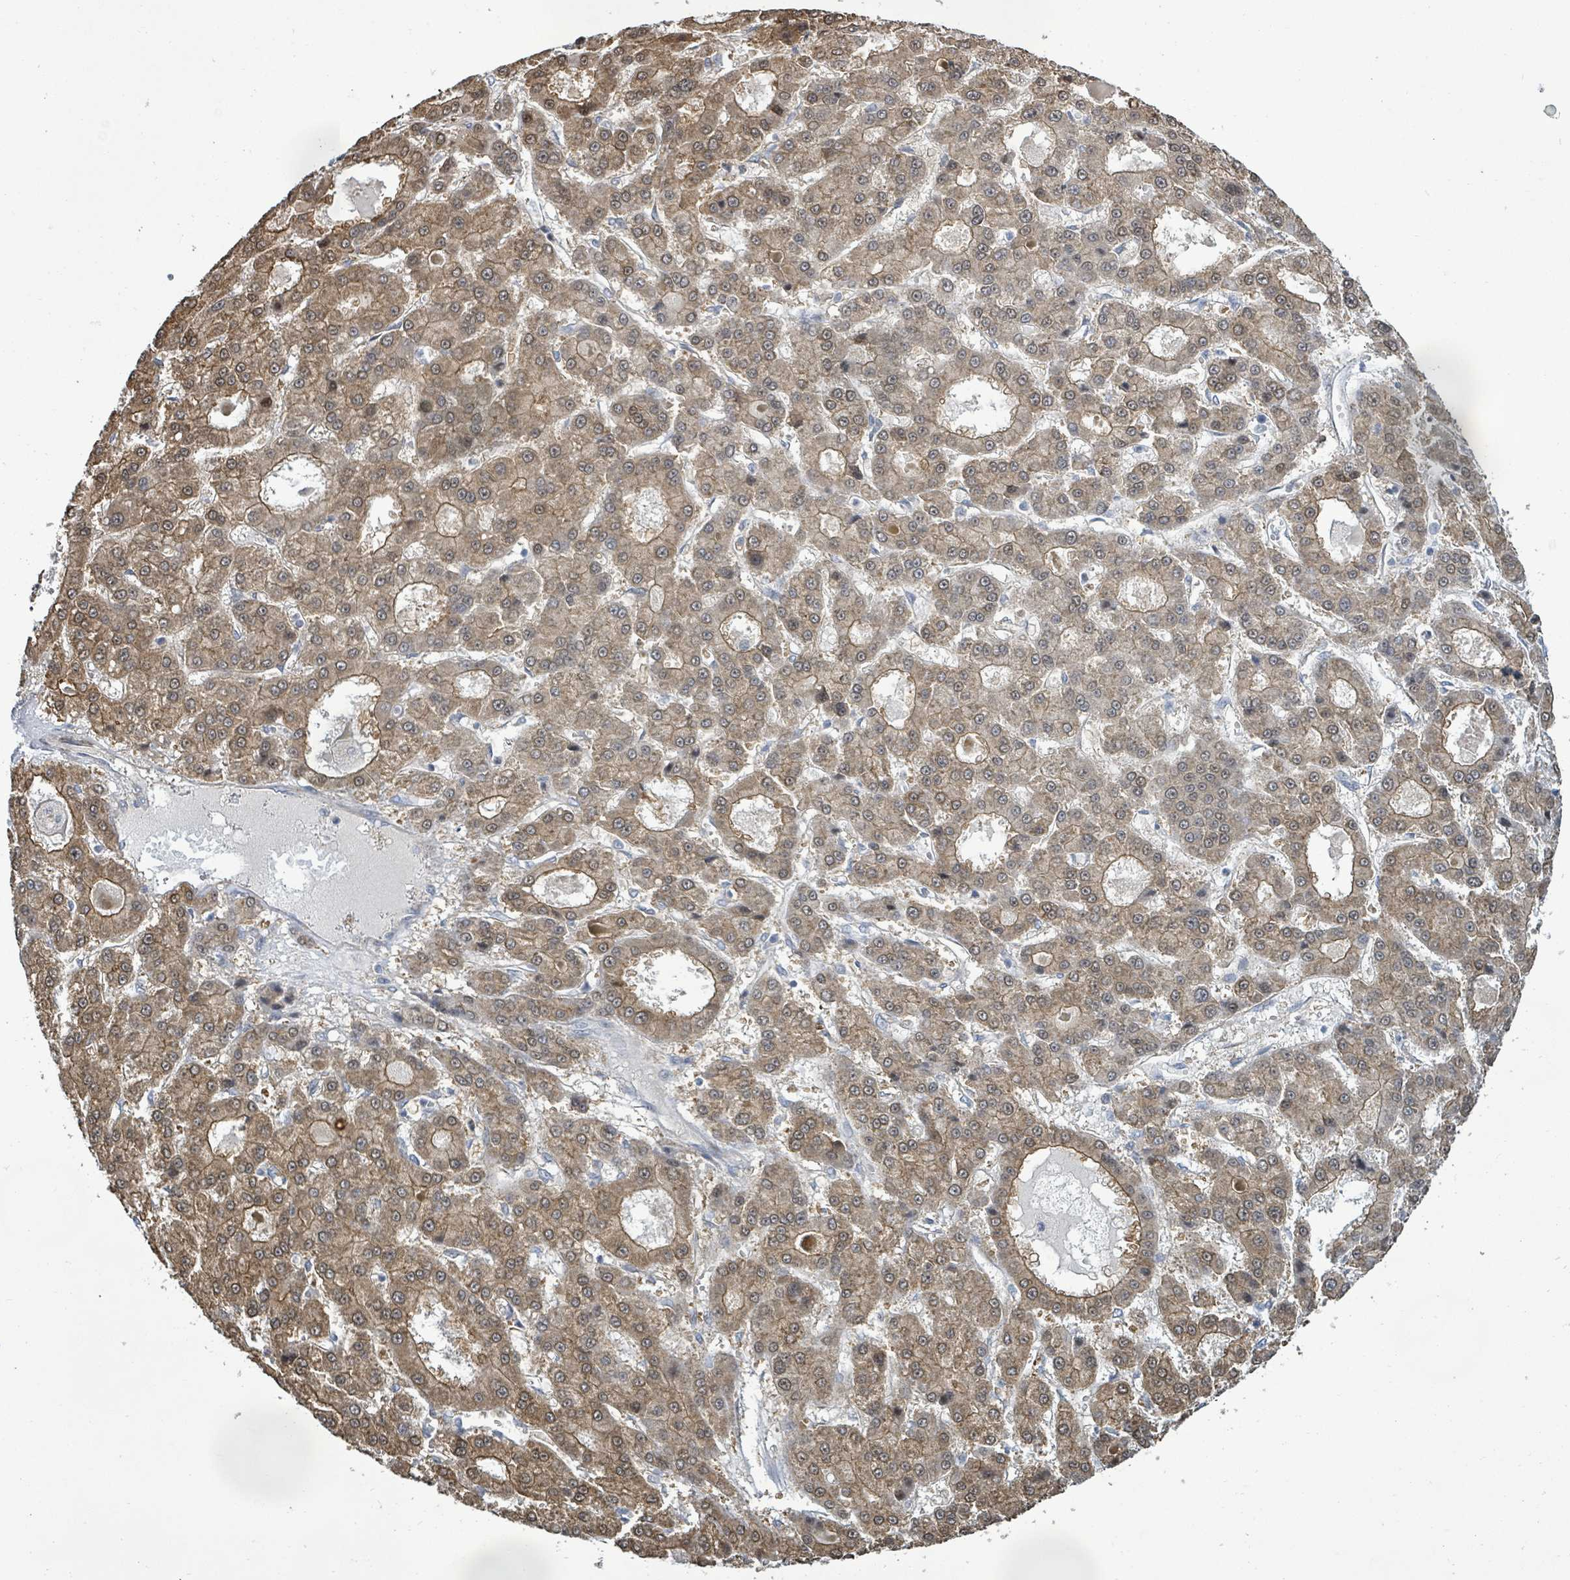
{"staining": {"intensity": "moderate", "quantity": ">75%", "location": "cytoplasmic/membranous,nuclear"}, "tissue": "liver cancer", "cell_type": "Tumor cells", "image_type": "cancer", "snomed": [{"axis": "morphology", "description": "Carcinoma, Hepatocellular, NOS"}, {"axis": "topography", "description": "Liver"}], "caption": "Liver hepatocellular carcinoma stained with a brown dye demonstrates moderate cytoplasmic/membranous and nuclear positive positivity in about >75% of tumor cells.", "gene": "KBTBD11", "patient": {"sex": "male", "age": 70}}